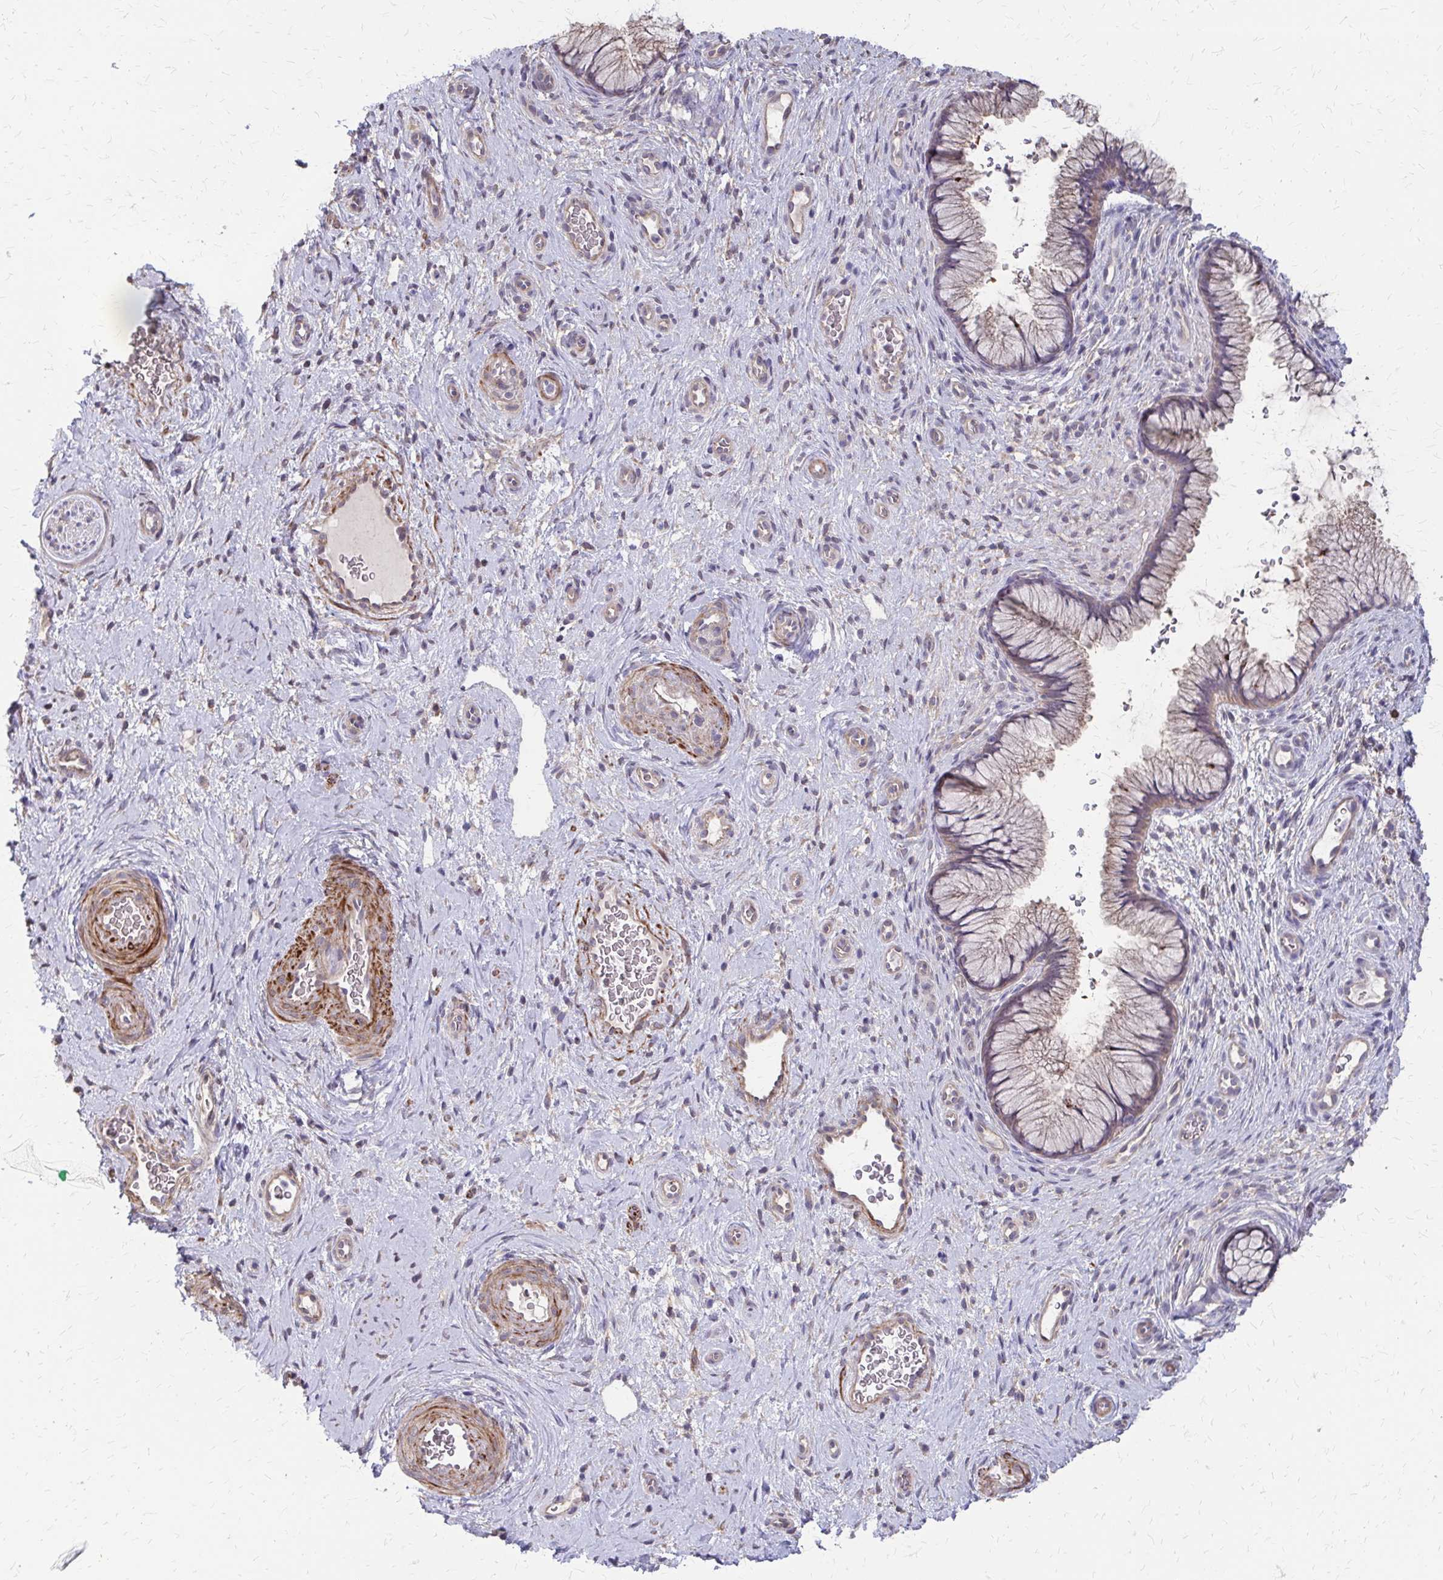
{"staining": {"intensity": "weak", "quantity": "25%-75%", "location": "cytoplasmic/membranous"}, "tissue": "cervix", "cell_type": "Glandular cells", "image_type": "normal", "snomed": [{"axis": "morphology", "description": "Normal tissue, NOS"}, {"axis": "topography", "description": "Cervix"}], "caption": "Weak cytoplasmic/membranous protein expression is seen in about 25%-75% of glandular cells in cervix.", "gene": "IFI44L", "patient": {"sex": "female", "age": 34}}